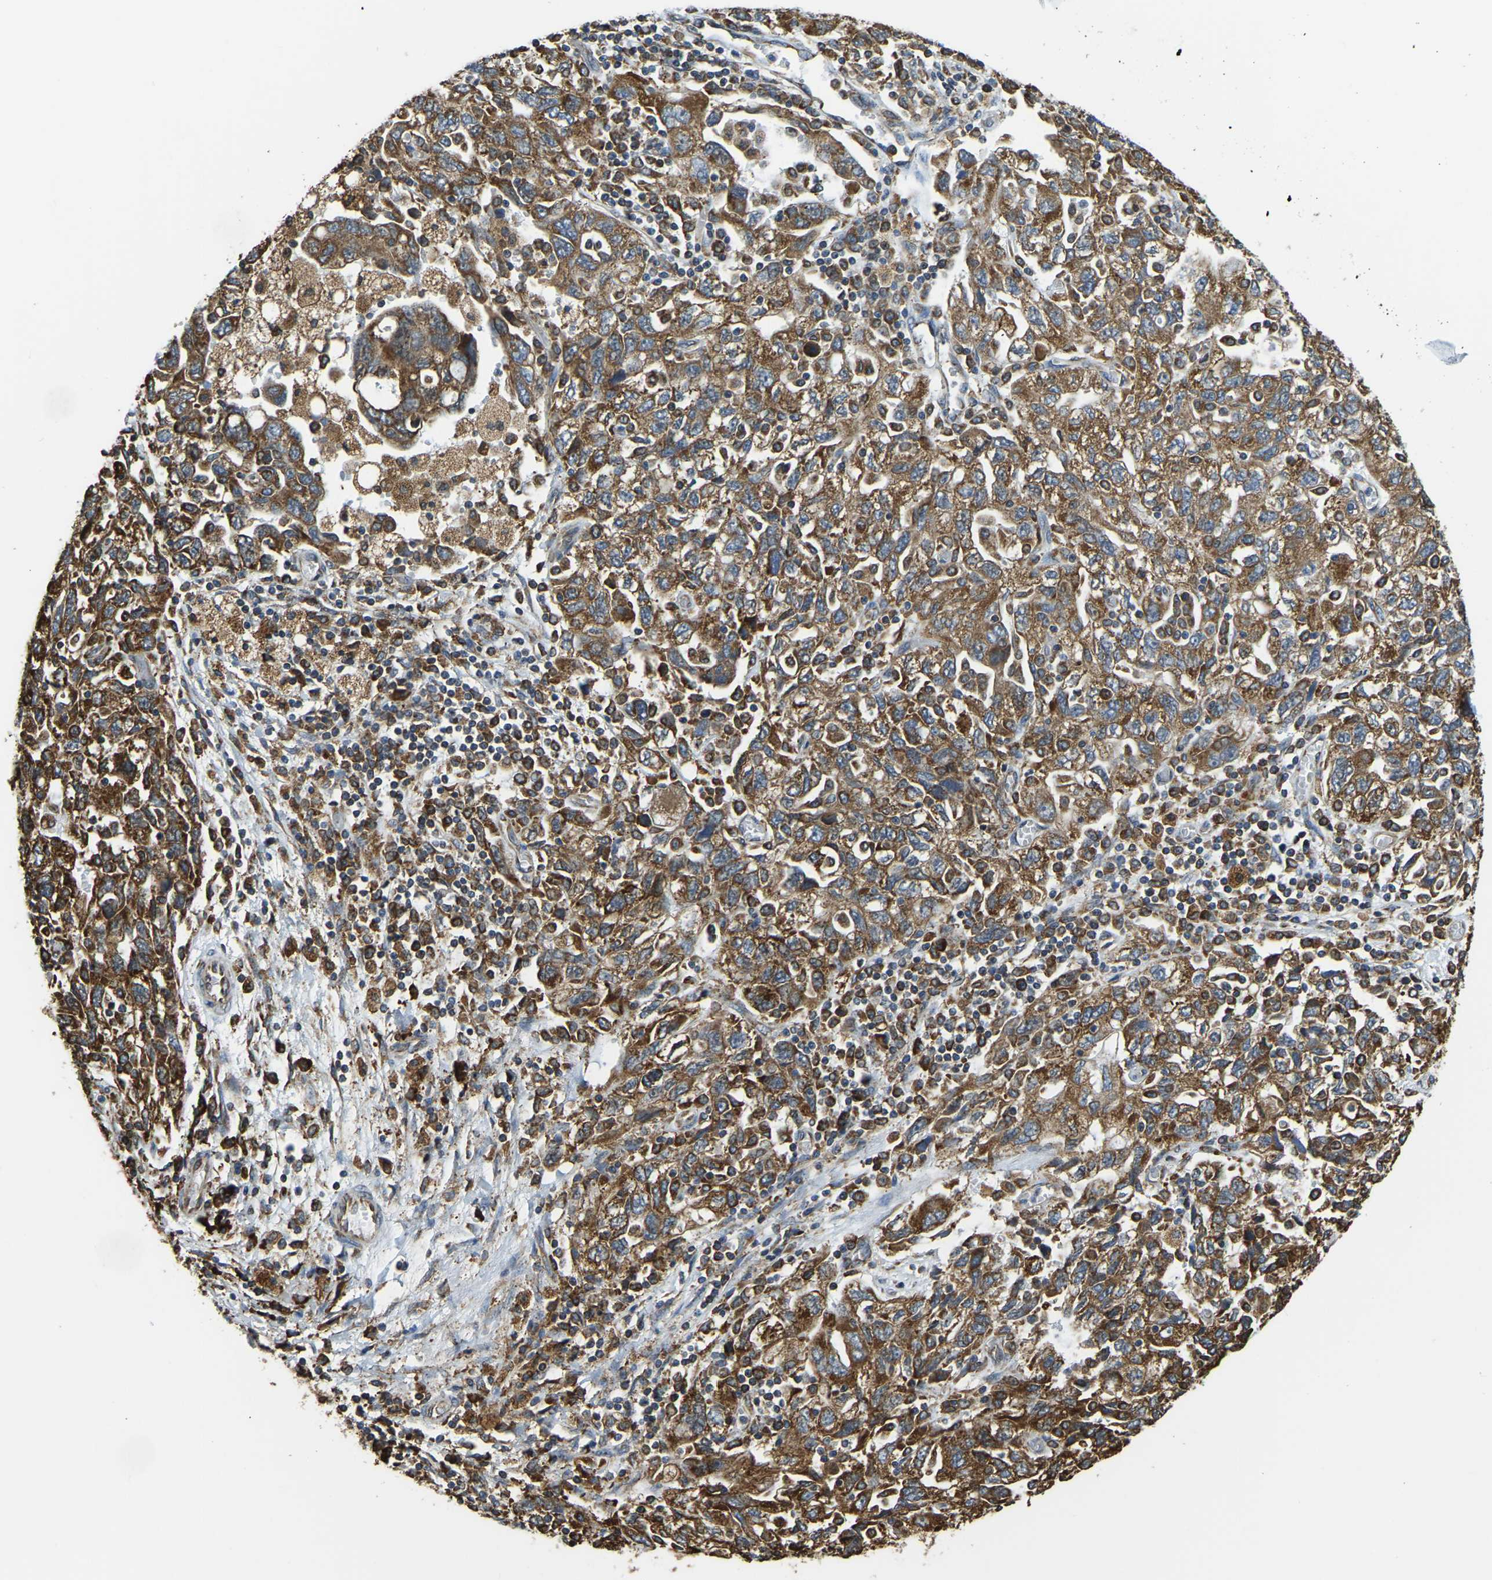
{"staining": {"intensity": "moderate", "quantity": ">75%", "location": "cytoplasmic/membranous"}, "tissue": "ovarian cancer", "cell_type": "Tumor cells", "image_type": "cancer", "snomed": [{"axis": "morphology", "description": "Carcinoma, NOS"}, {"axis": "morphology", "description": "Cystadenocarcinoma, serous, NOS"}, {"axis": "topography", "description": "Ovary"}], "caption": "Ovarian cancer stained with DAB (3,3'-diaminobenzidine) IHC reveals medium levels of moderate cytoplasmic/membranous staining in about >75% of tumor cells.", "gene": "RNF115", "patient": {"sex": "female", "age": 69}}